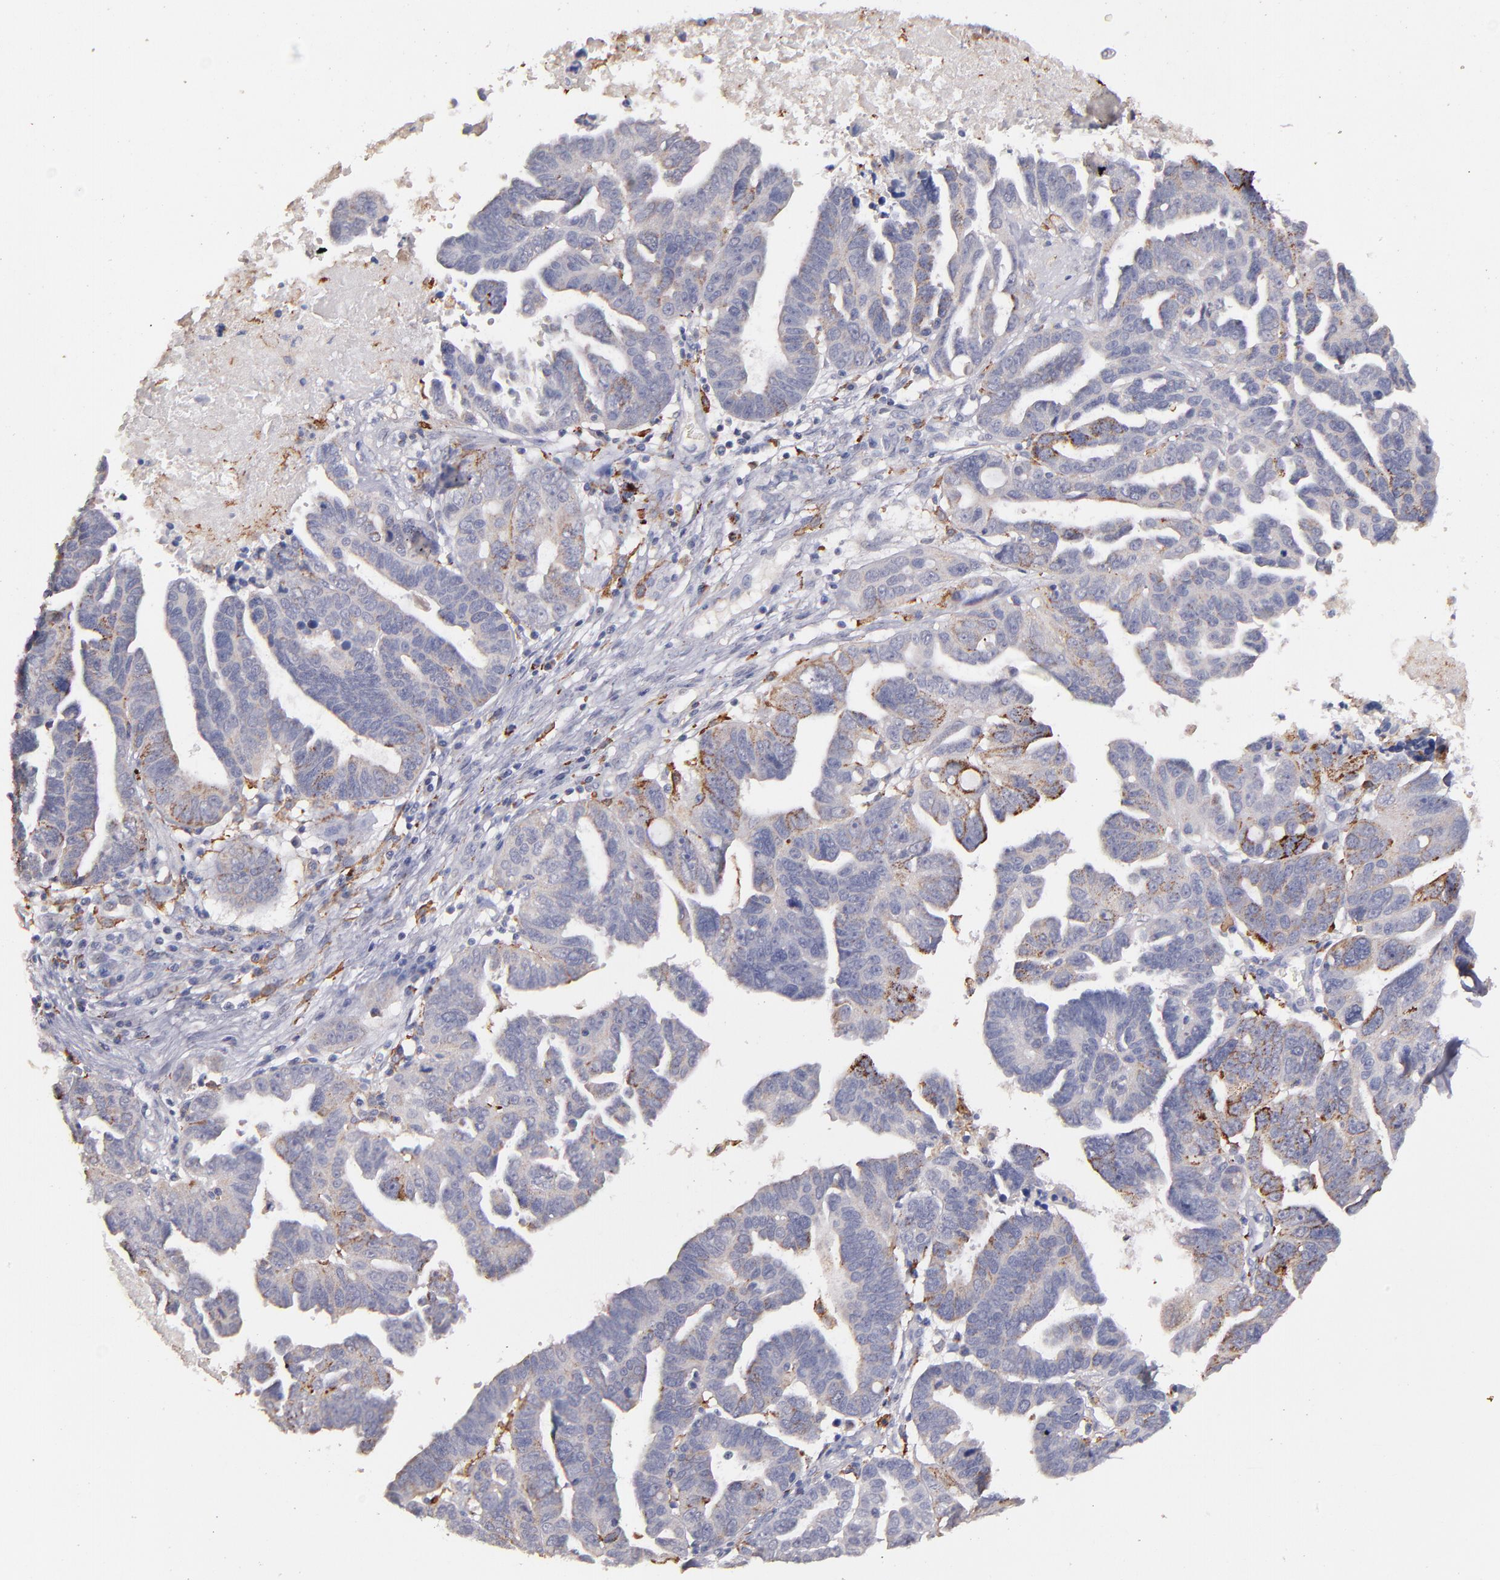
{"staining": {"intensity": "strong", "quantity": "<25%", "location": "cytoplasmic/membranous"}, "tissue": "ovarian cancer", "cell_type": "Tumor cells", "image_type": "cancer", "snomed": [{"axis": "morphology", "description": "Carcinoma, endometroid"}, {"axis": "morphology", "description": "Cystadenocarcinoma, serous, NOS"}, {"axis": "topography", "description": "Ovary"}], "caption": "High-power microscopy captured an immunohistochemistry (IHC) photomicrograph of ovarian endometroid carcinoma, revealing strong cytoplasmic/membranous positivity in approximately <25% of tumor cells.", "gene": "GLDC", "patient": {"sex": "female", "age": 45}}